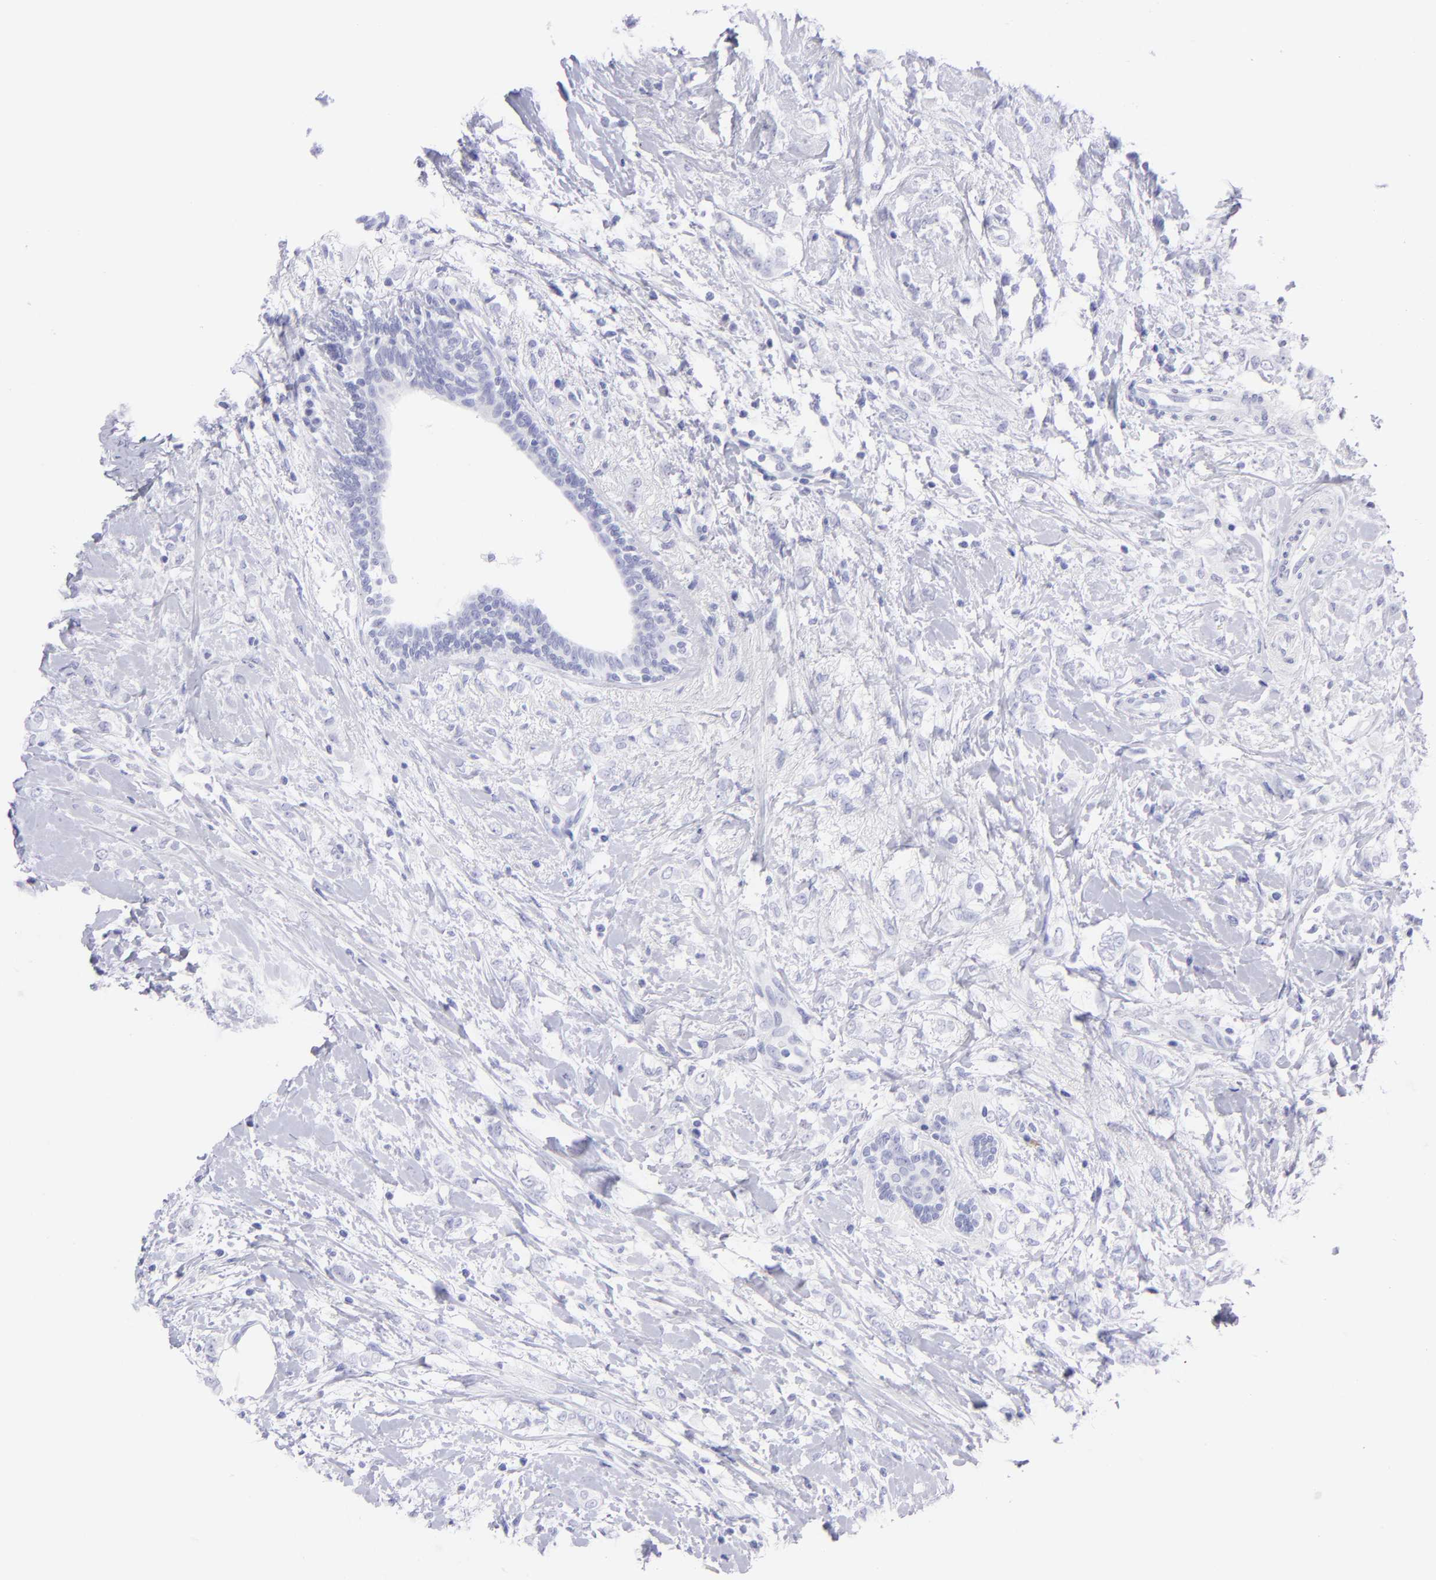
{"staining": {"intensity": "negative", "quantity": "none", "location": "none"}, "tissue": "breast cancer", "cell_type": "Tumor cells", "image_type": "cancer", "snomed": [{"axis": "morphology", "description": "Normal tissue, NOS"}, {"axis": "morphology", "description": "Lobular carcinoma"}, {"axis": "topography", "description": "Breast"}], "caption": "Breast cancer (lobular carcinoma) was stained to show a protein in brown. There is no significant positivity in tumor cells. The staining was performed using DAB to visualize the protein expression in brown, while the nuclei were stained in blue with hematoxylin (Magnification: 20x).", "gene": "SLC1A3", "patient": {"sex": "female", "age": 47}}